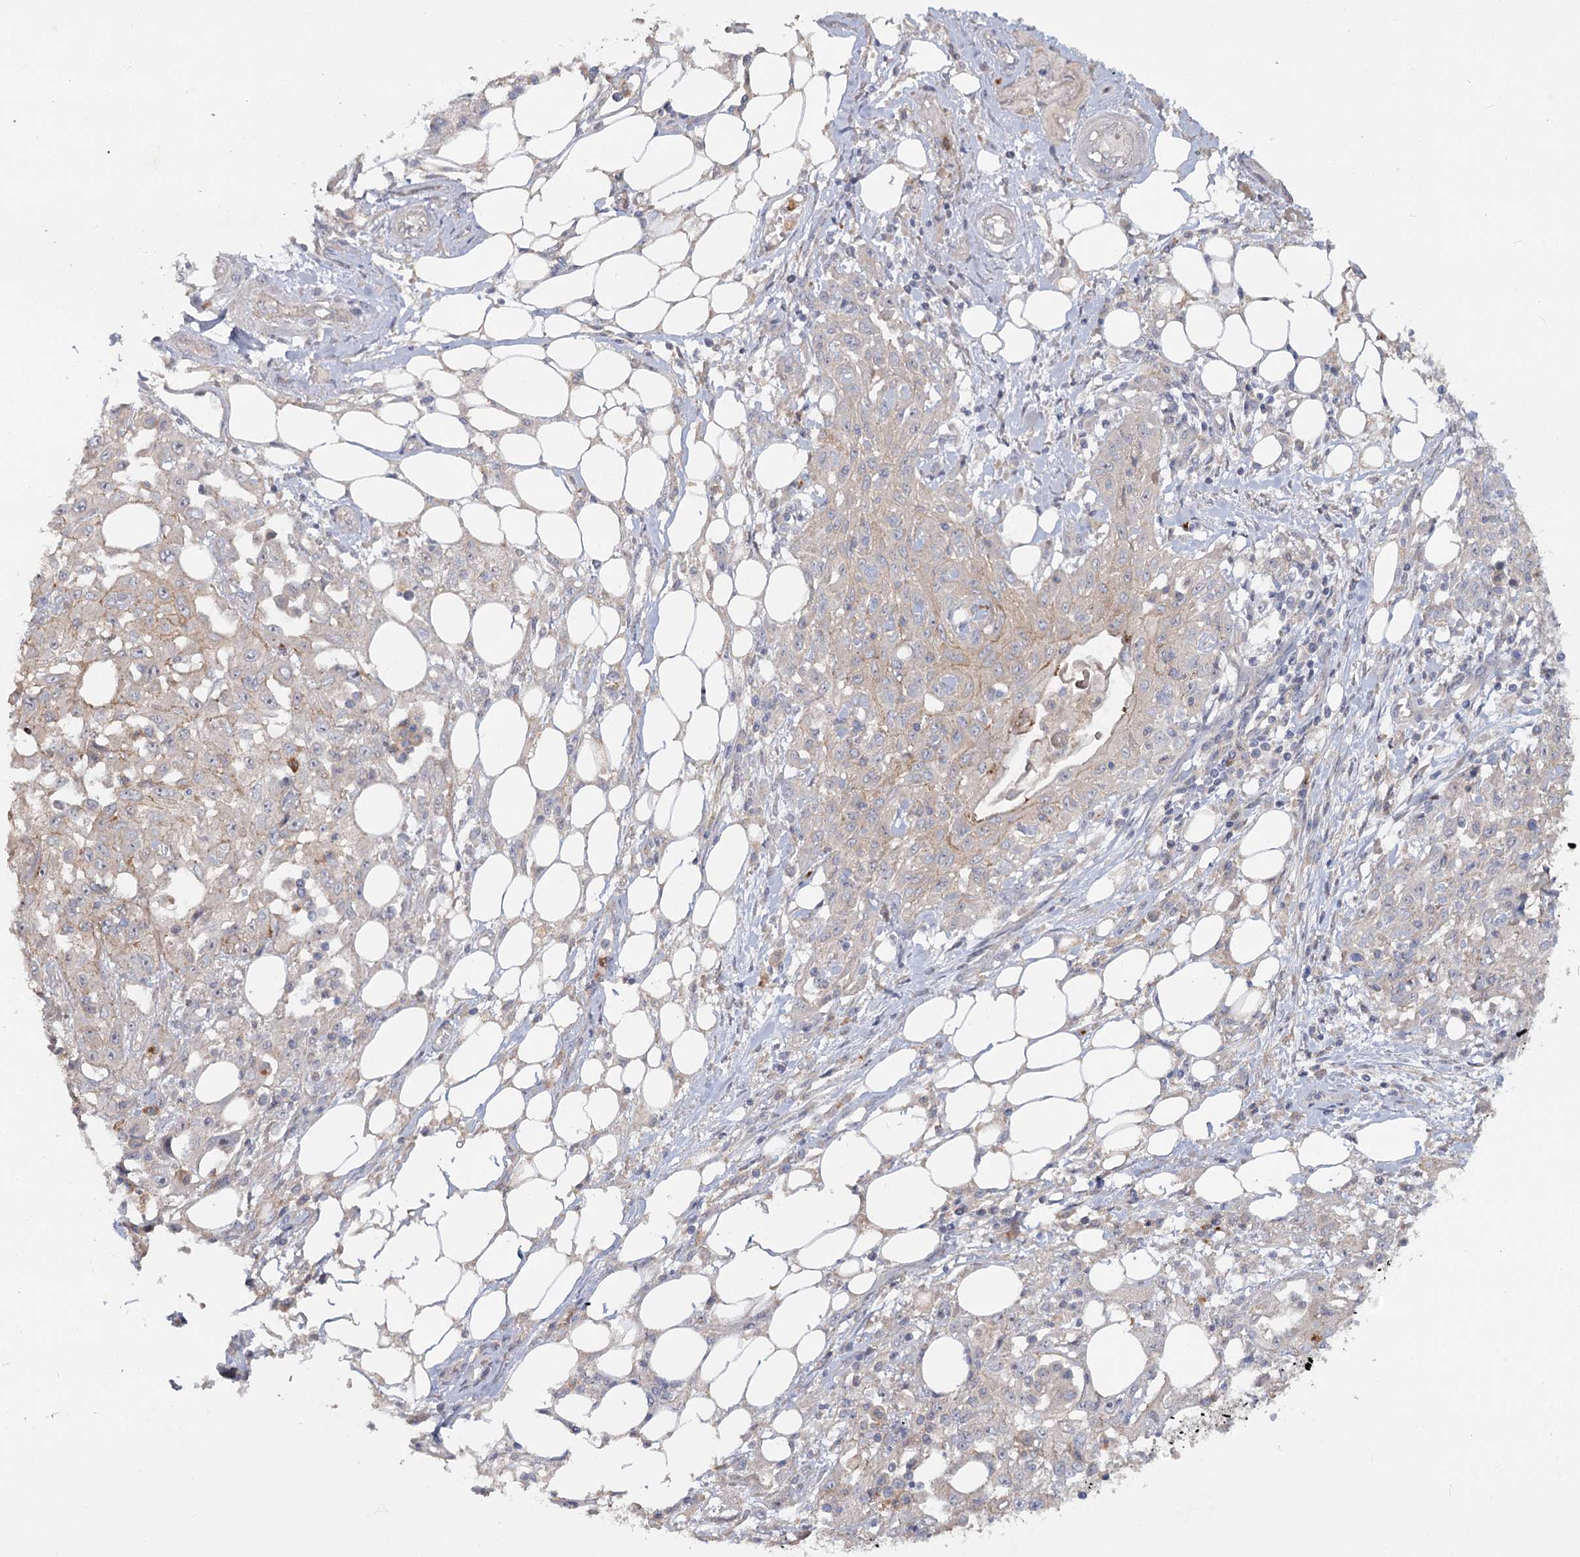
{"staining": {"intensity": "weak", "quantity": "<25%", "location": "cytoplasmic/membranous"}, "tissue": "skin cancer", "cell_type": "Tumor cells", "image_type": "cancer", "snomed": [{"axis": "morphology", "description": "Squamous cell carcinoma, NOS"}, {"axis": "morphology", "description": "Squamous cell carcinoma, metastatic, NOS"}, {"axis": "topography", "description": "Skin"}, {"axis": "topography", "description": "Lymph node"}], "caption": "Immunohistochemistry (IHC) micrograph of neoplastic tissue: human skin cancer (squamous cell carcinoma) stained with DAB (3,3'-diaminobenzidine) shows no significant protein staining in tumor cells. (Brightfield microscopy of DAB (3,3'-diaminobenzidine) immunohistochemistry at high magnification).", "gene": "ANGPTL5", "patient": {"sex": "male", "age": 75}}